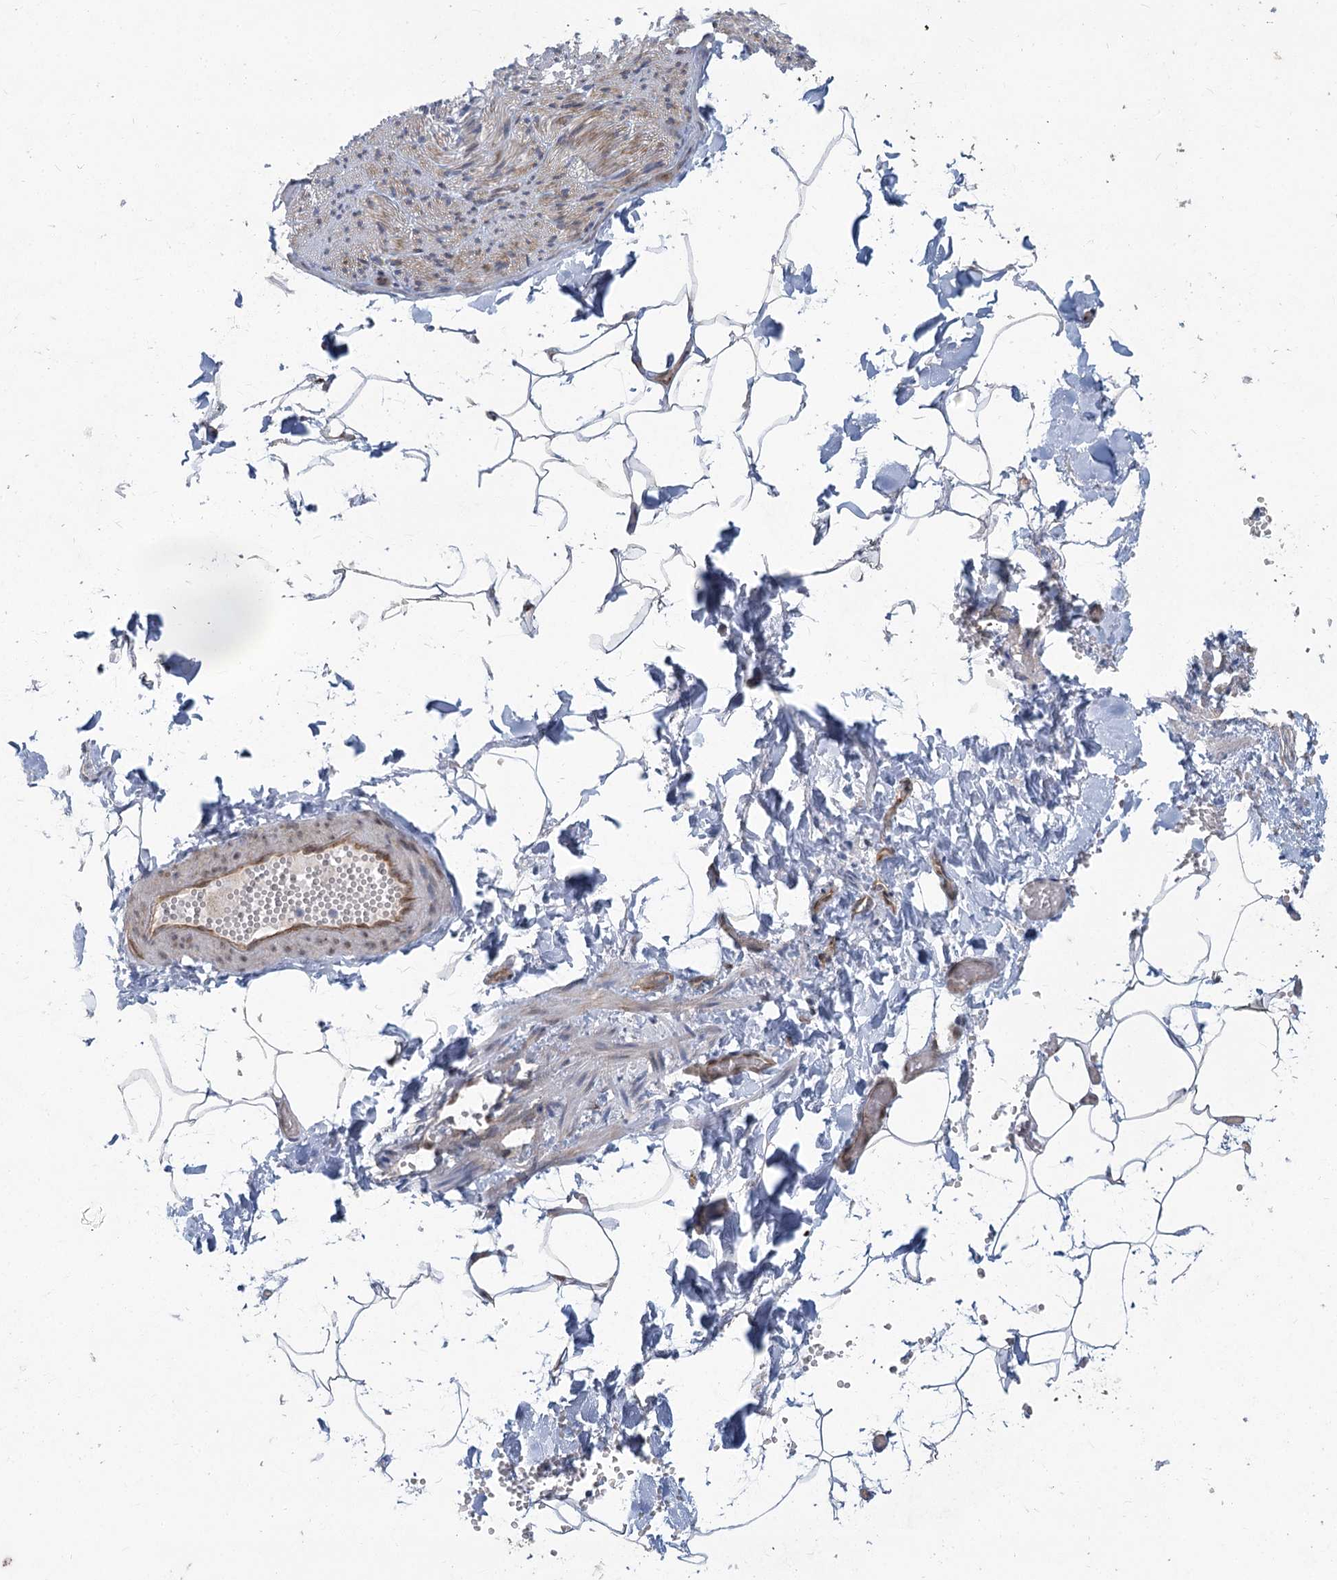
{"staining": {"intensity": "negative", "quantity": "none", "location": "none"}, "tissue": "adipose tissue", "cell_type": "Adipocytes", "image_type": "normal", "snomed": [{"axis": "morphology", "description": "Normal tissue, NOS"}, {"axis": "topography", "description": "Gallbladder"}, {"axis": "topography", "description": "Peripheral nerve tissue"}], "caption": "Immunohistochemistry (IHC) of unremarkable human adipose tissue demonstrates no expression in adipocytes.", "gene": "ABITRAM", "patient": {"sex": "male", "age": 38}}